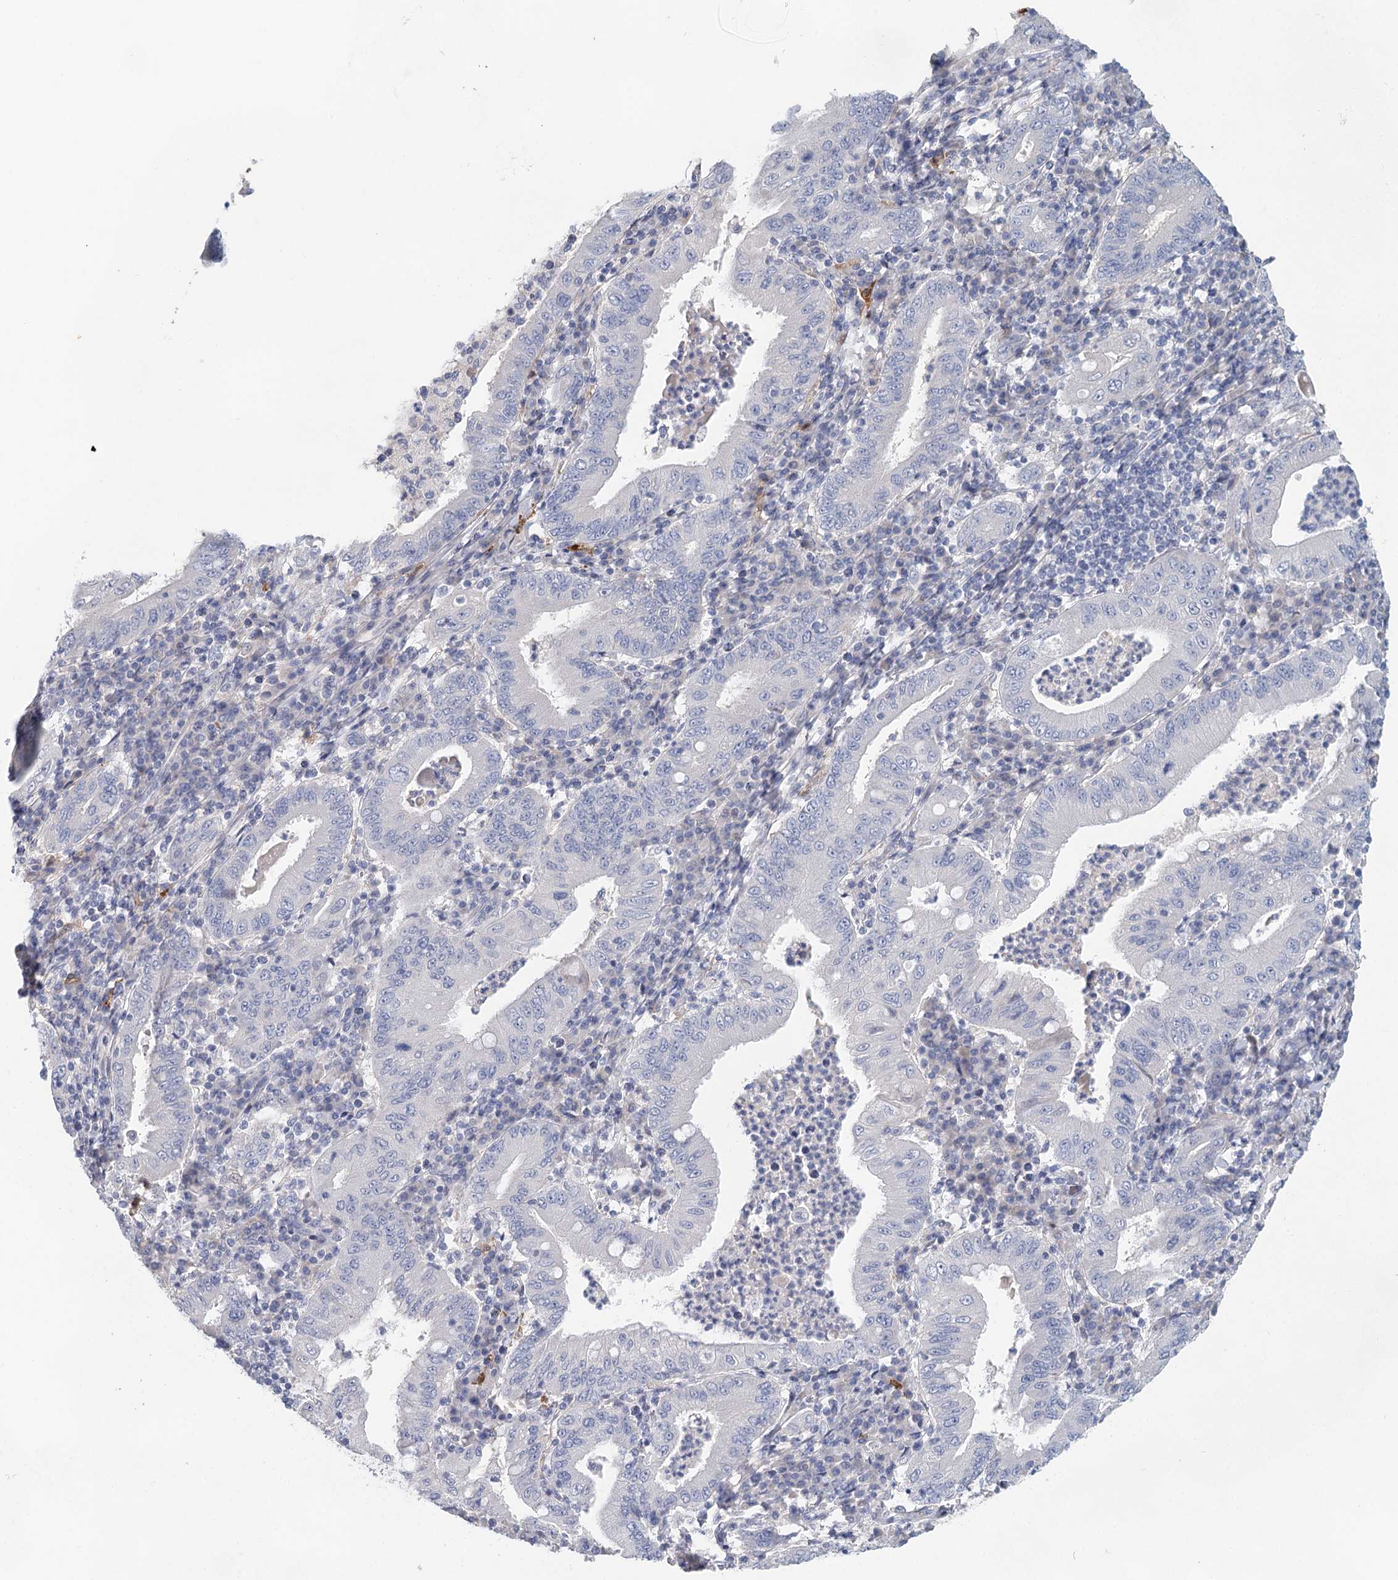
{"staining": {"intensity": "negative", "quantity": "none", "location": "none"}, "tissue": "stomach cancer", "cell_type": "Tumor cells", "image_type": "cancer", "snomed": [{"axis": "morphology", "description": "Normal tissue, NOS"}, {"axis": "morphology", "description": "Adenocarcinoma, NOS"}, {"axis": "topography", "description": "Esophagus"}, {"axis": "topography", "description": "Stomach, upper"}, {"axis": "topography", "description": "Peripheral nerve tissue"}], "caption": "High power microscopy image of an immunohistochemistry (IHC) histopathology image of adenocarcinoma (stomach), revealing no significant expression in tumor cells.", "gene": "SLC19A3", "patient": {"sex": "male", "age": 62}}